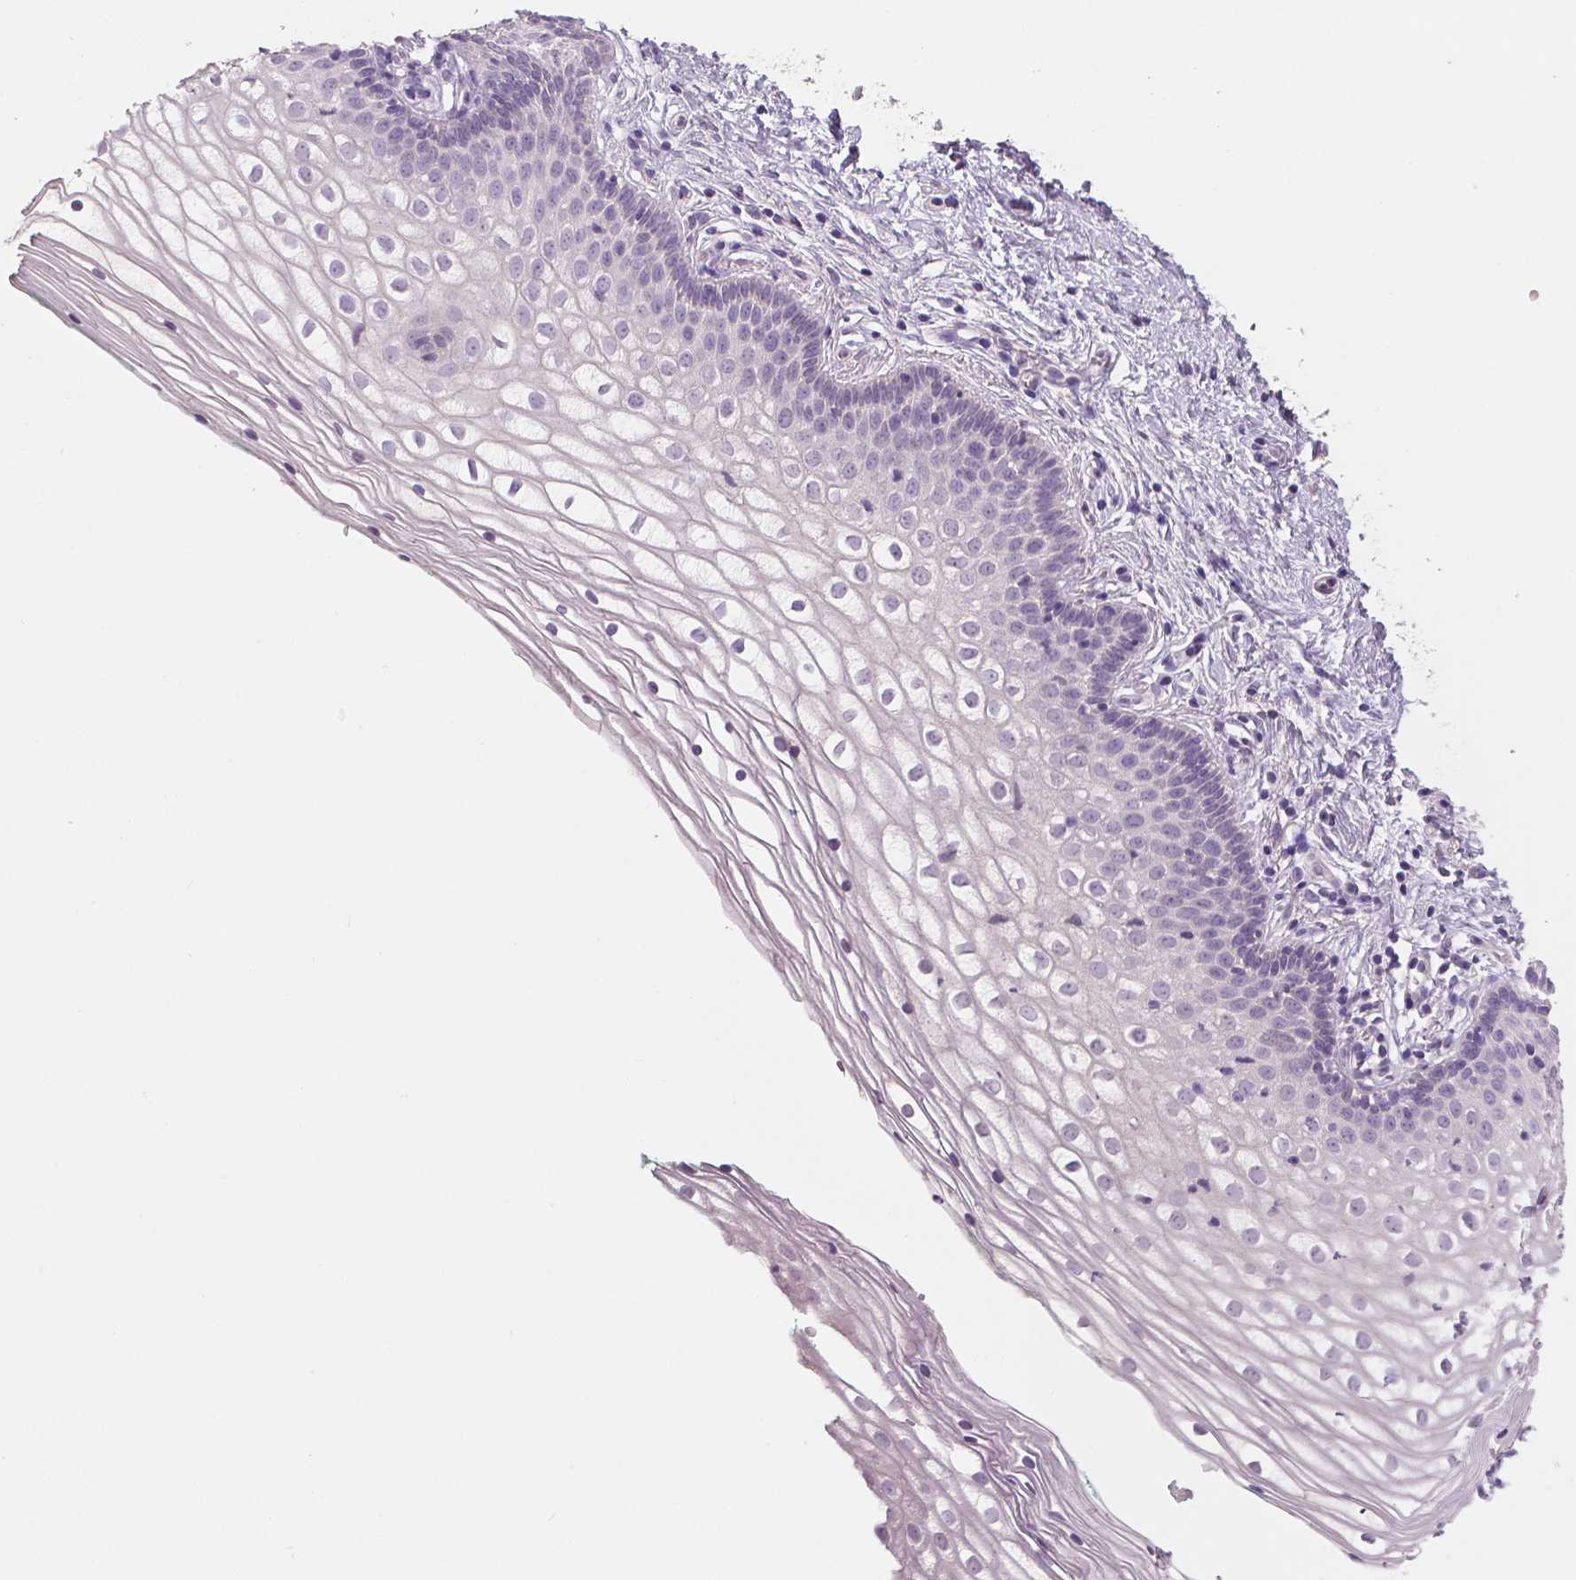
{"staining": {"intensity": "negative", "quantity": "none", "location": "none"}, "tissue": "vagina", "cell_type": "Squamous epithelial cells", "image_type": "normal", "snomed": [{"axis": "morphology", "description": "Normal tissue, NOS"}, {"axis": "topography", "description": "Vagina"}], "caption": "This is a image of immunohistochemistry (IHC) staining of normal vagina, which shows no expression in squamous epithelial cells.", "gene": "APOA4", "patient": {"sex": "female", "age": 36}}